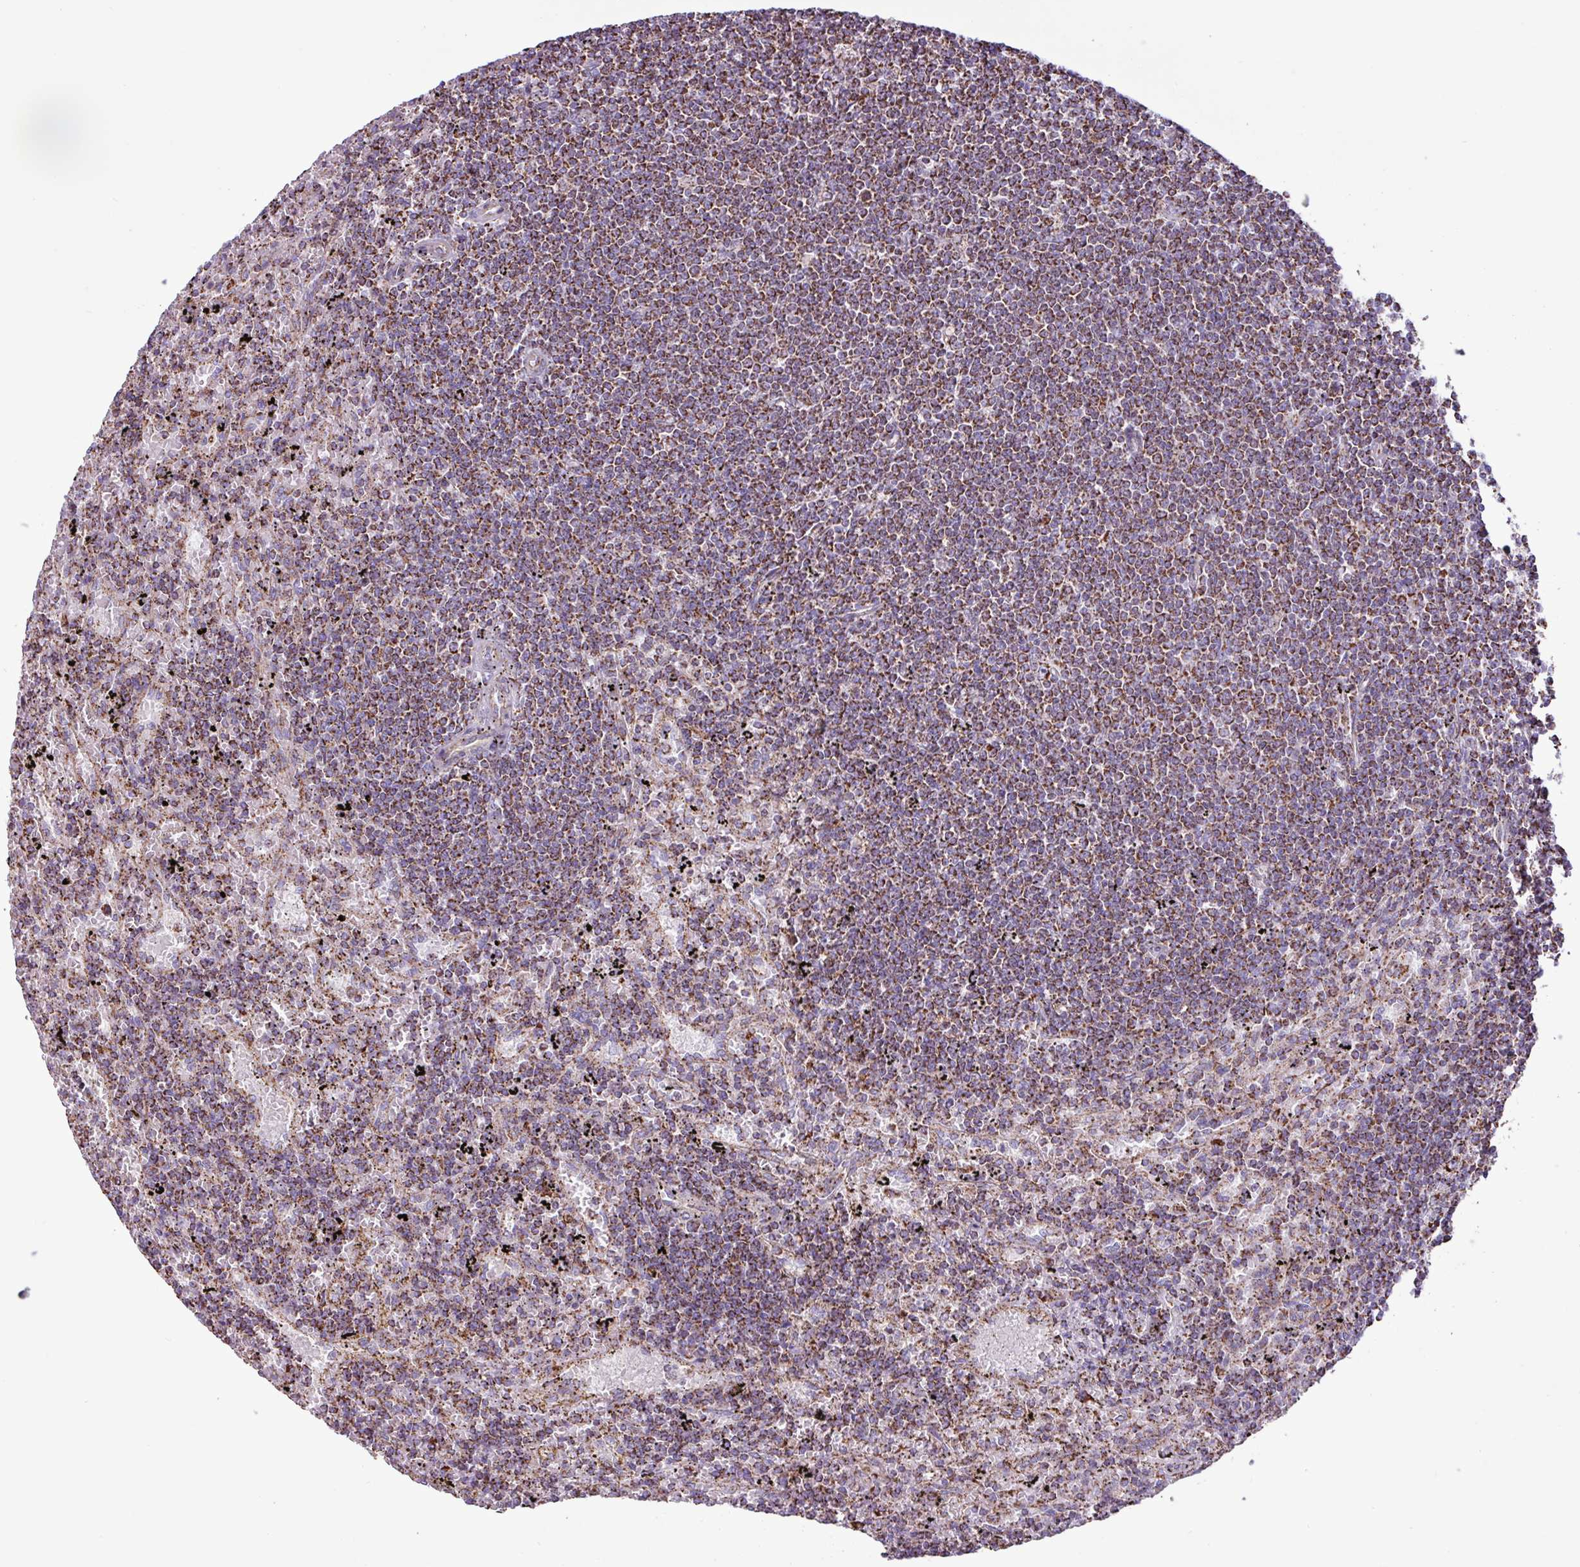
{"staining": {"intensity": "strong", "quantity": ">75%", "location": "cytoplasmic/membranous"}, "tissue": "lymphoma", "cell_type": "Tumor cells", "image_type": "cancer", "snomed": [{"axis": "morphology", "description": "Malignant lymphoma, non-Hodgkin's type, Low grade"}, {"axis": "topography", "description": "Spleen"}], "caption": "Immunohistochemistry micrograph of neoplastic tissue: lymphoma stained using IHC exhibits high levels of strong protein expression localized specifically in the cytoplasmic/membranous of tumor cells, appearing as a cytoplasmic/membranous brown color.", "gene": "RTL3", "patient": {"sex": "male", "age": 76}}